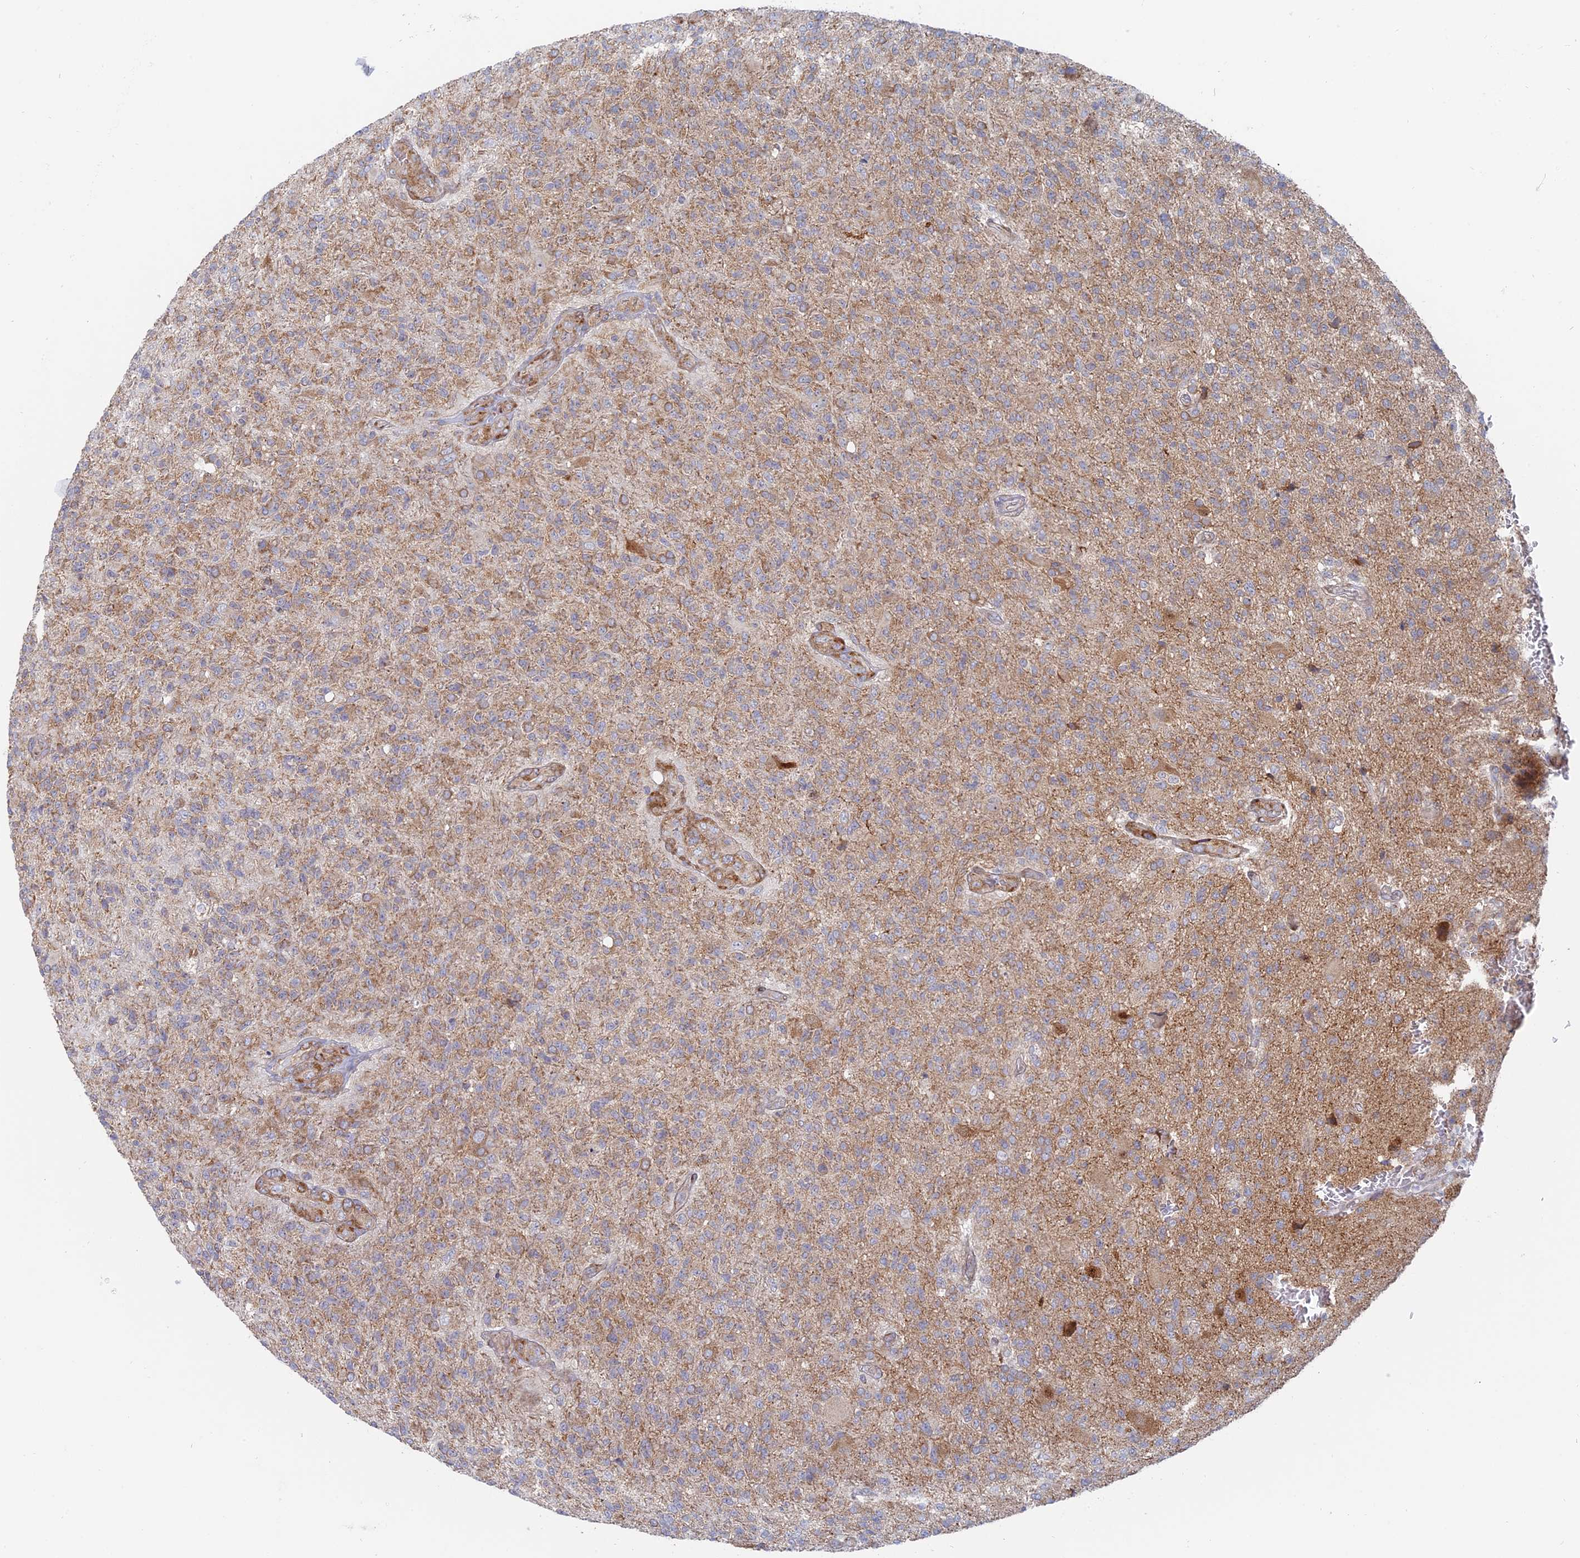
{"staining": {"intensity": "moderate", "quantity": "25%-75%", "location": "cytoplasmic/membranous"}, "tissue": "glioma", "cell_type": "Tumor cells", "image_type": "cancer", "snomed": [{"axis": "morphology", "description": "Glioma, malignant, High grade"}, {"axis": "topography", "description": "Brain"}], "caption": "Immunohistochemistry (IHC) of human glioma shows medium levels of moderate cytoplasmic/membranous expression in about 25%-75% of tumor cells.", "gene": "TBC1D30", "patient": {"sex": "male", "age": 56}}